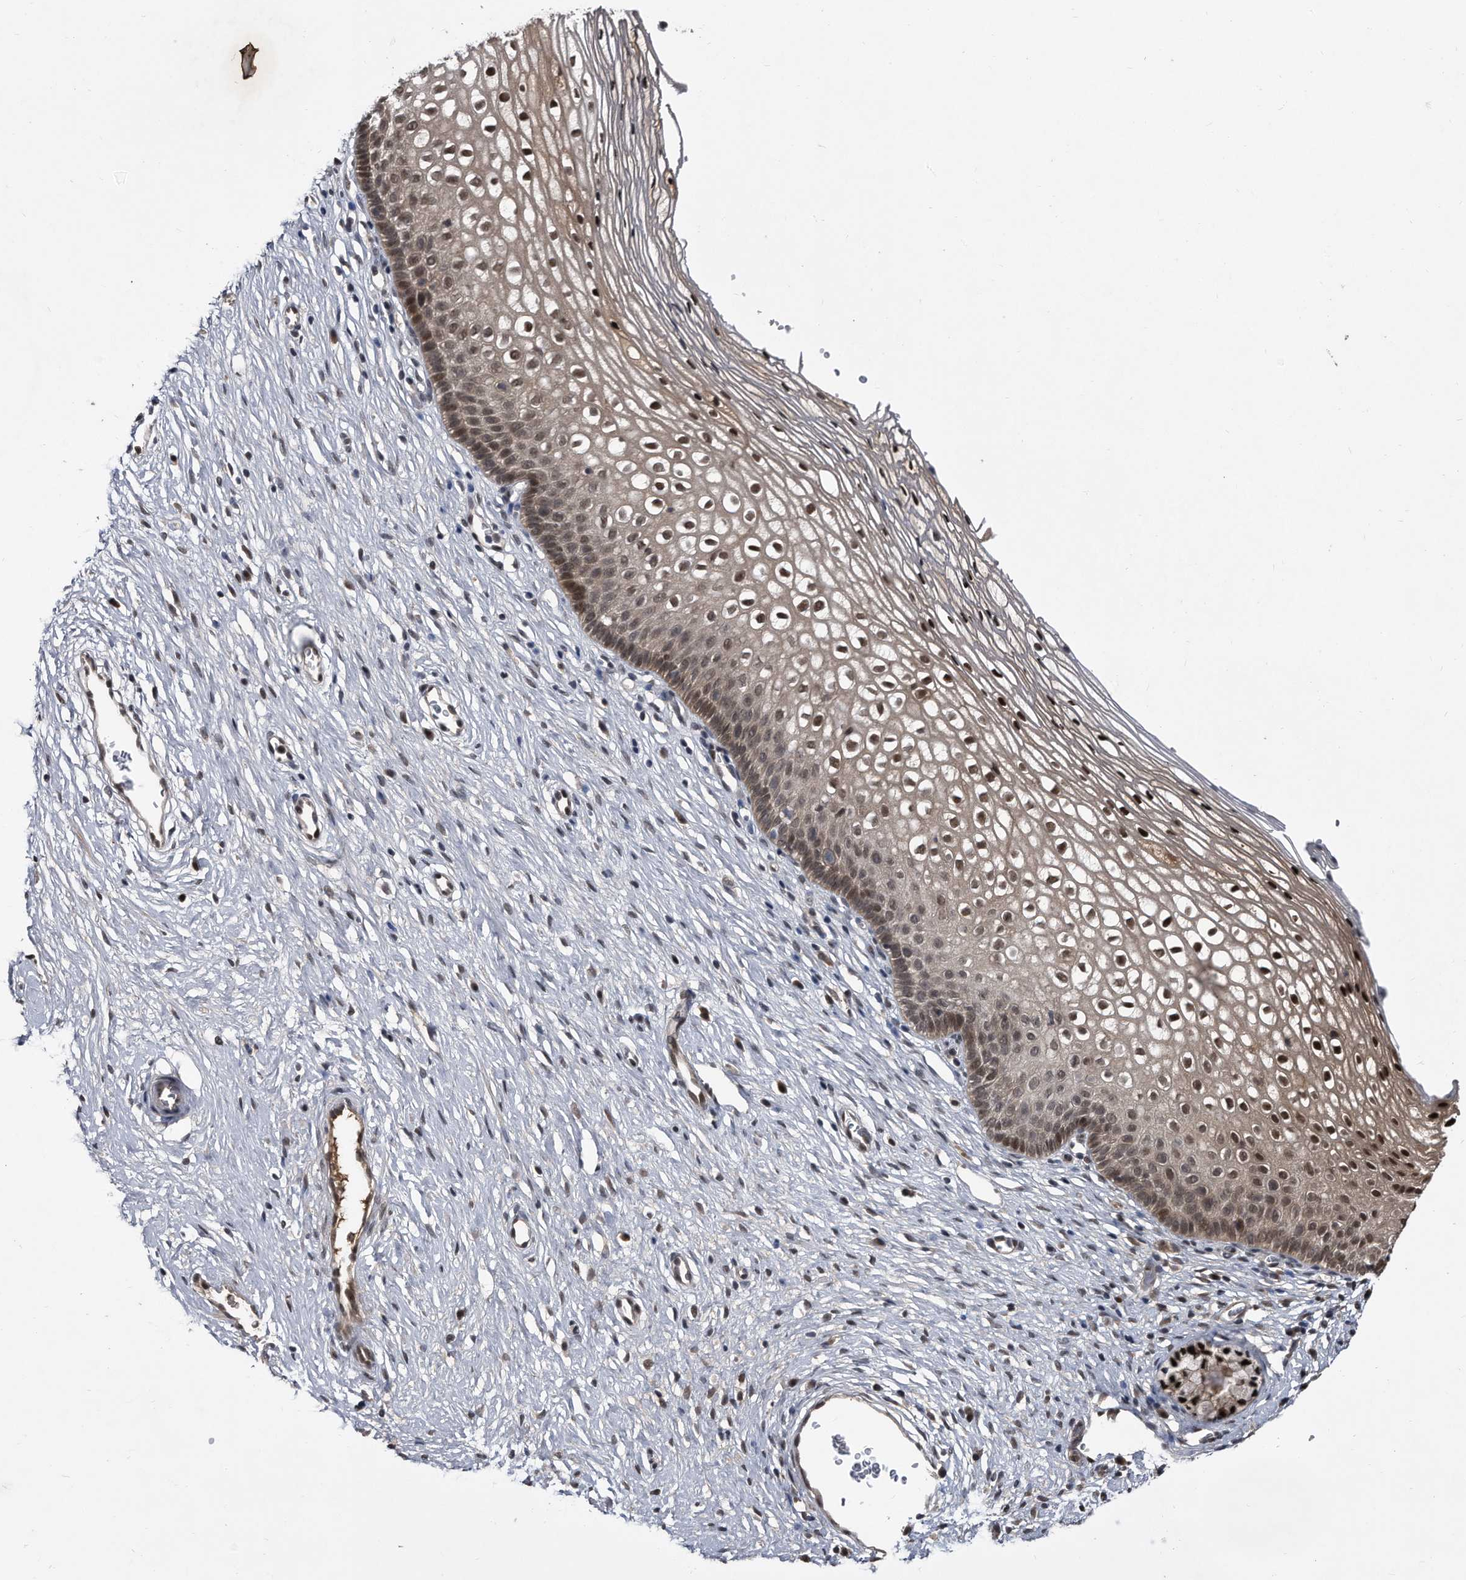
{"staining": {"intensity": "moderate", "quantity": ">75%", "location": "nuclear"}, "tissue": "cervix", "cell_type": "Glandular cells", "image_type": "normal", "snomed": [{"axis": "morphology", "description": "Normal tissue, NOS"}, {"axis": "topography", "description": "Cervix"}], "caption": "Approximately >75% of glandular cells in unremarkable human cervix display moderate nuclear protein staining as visualized by brown immunohistochemical staining.", "gene": "RAD23B", "patient": {"sex": "female", "age": 27}}